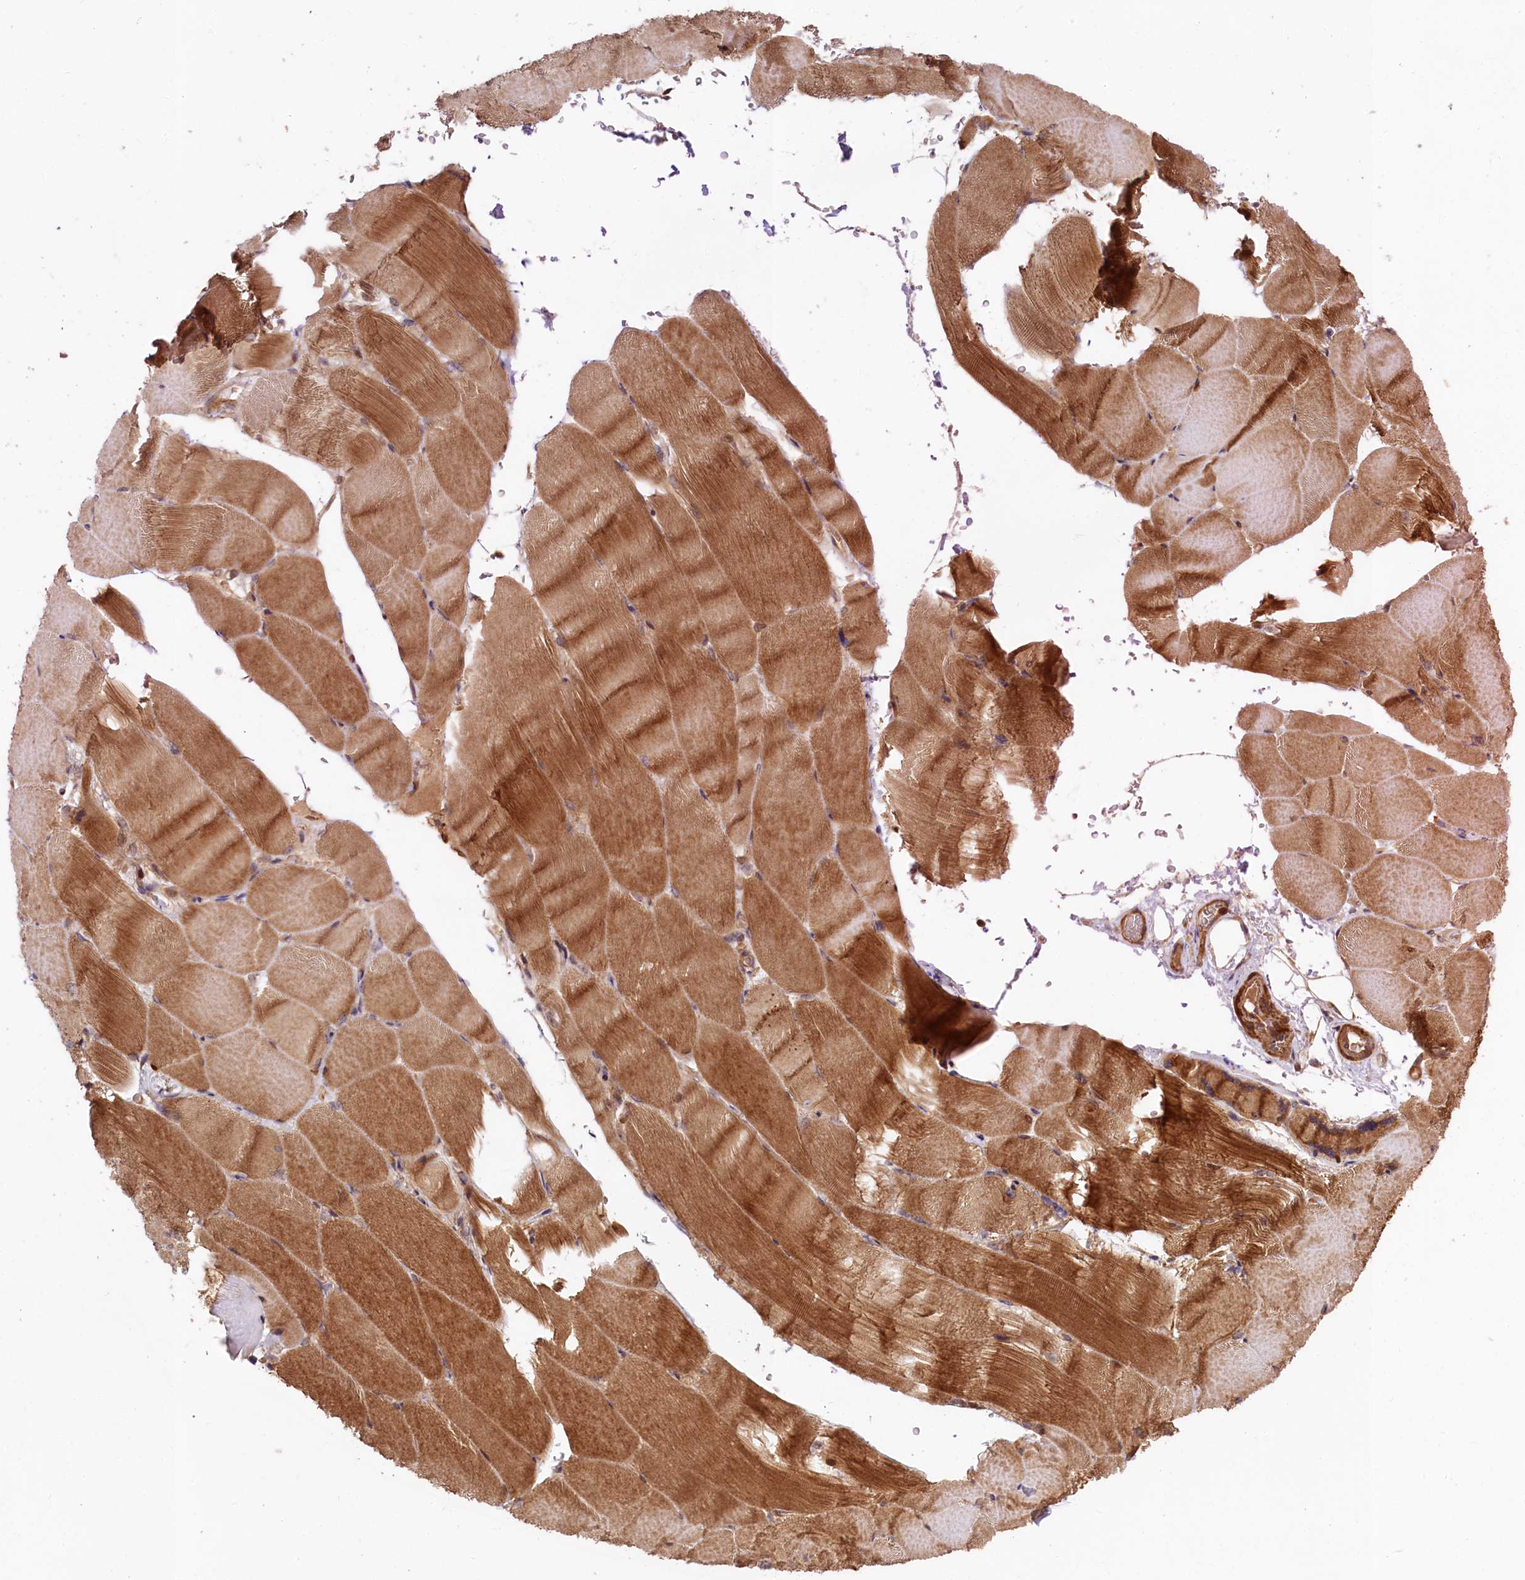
{"staining": {"intensity": "moderate", "quantity": ">75%", "location": "cytoplasmic/membranous"}, "tissue": "skeletal muscle", "cell_type": "Myocytes", "image_type": "normal", "snomed": [{"axis": "morphology", "description": "Normal tissue, NOS"}, {"axis": "topography", "description": "Skeletal muscle"}, {"axis": "topography", "description": "Parathyroid gland"}], "caption": "This micrograph exhibits immunohistochemistry (IHC) staining of benign human skeletal muscle, with medium moderate cytoplasmic/membranous positivity in approximately >75% of myocytes.", "gene": "NEDD1", "patient": {"sex": "female", "age": 37}}